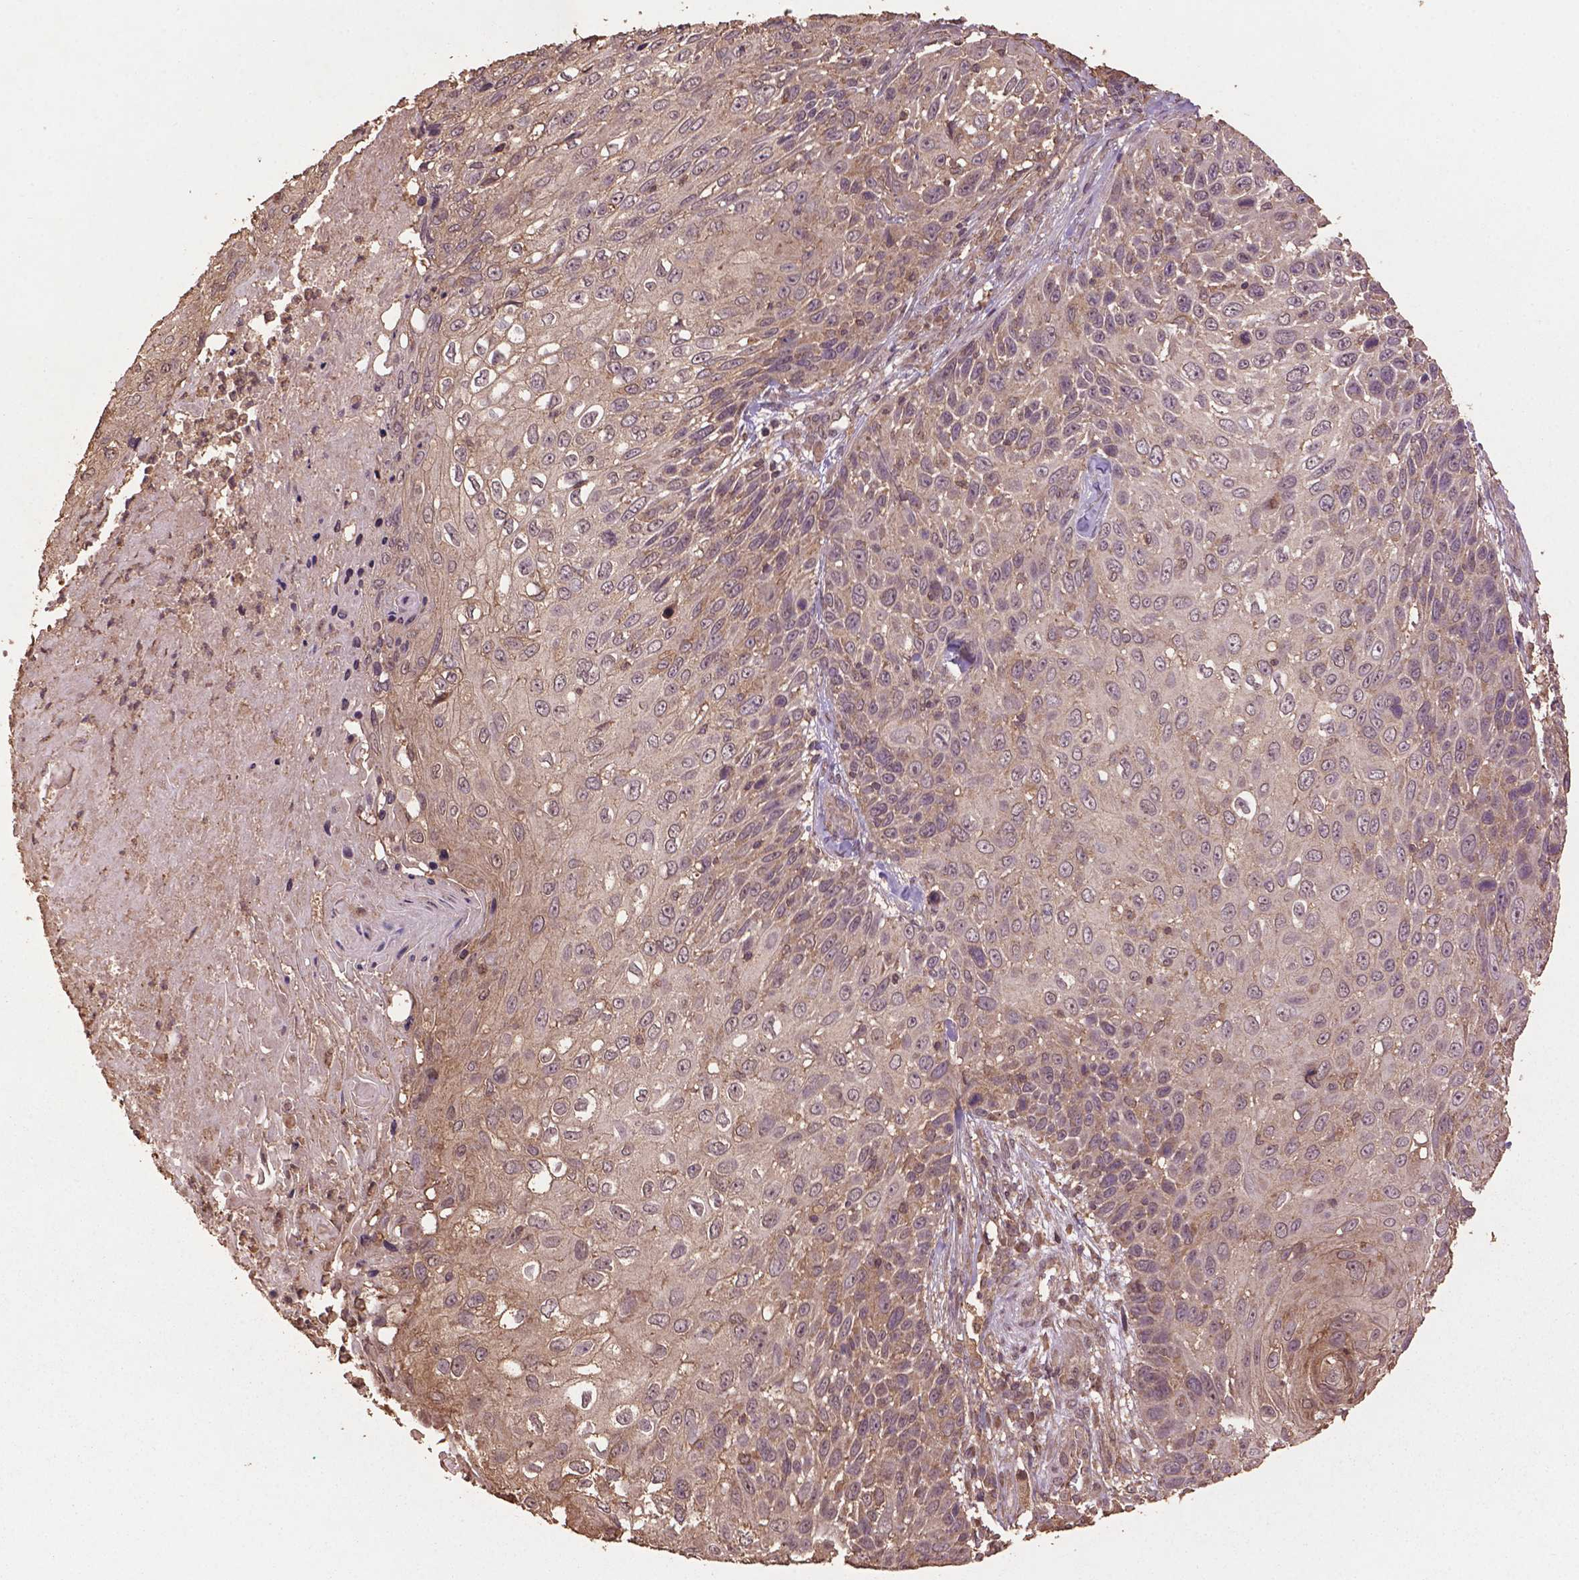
{"staining": {"intensity": "weak", "quantity": "25%-75%", "location": "cytoplasmic/membranous"}, "tissue": "skin cancer", "cell_type": "Tumor cells", "image_type": "cancer", "snomed": [{"axis": "morphology", "description": "Squamous cell carcinoma, NOS"}, {"axis": "topography", "description": "Skin"}], "caption": "IHC image of human skin cancer stained for a protein (brown), which demonstrates low levels of weak cytoplasmic/membranous positivity in about 25%-75% of tumor cells.", "gene": "BABAM1", "patient": {"sex": "male", "age": 92}}